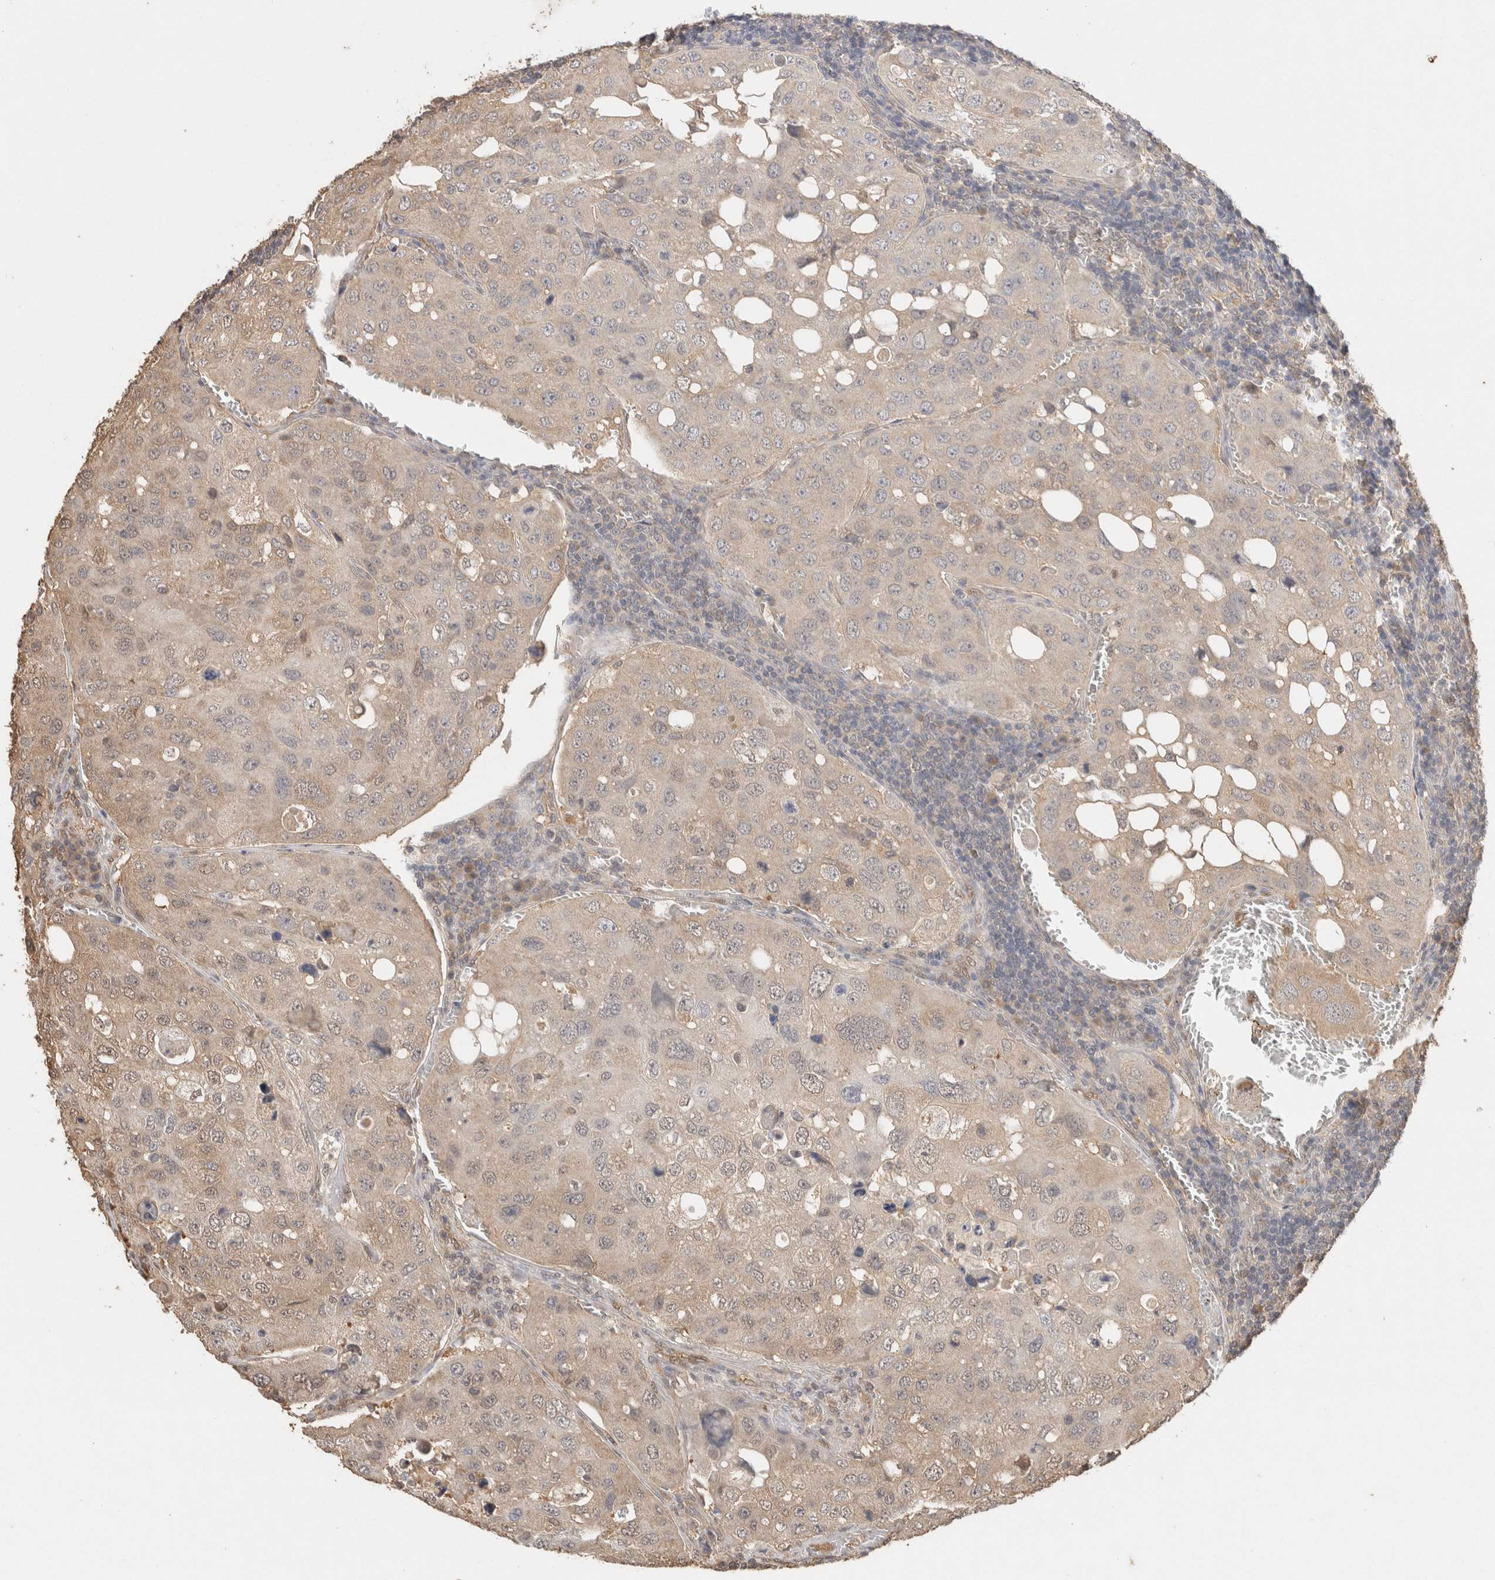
{"staining": {"intensity": "weak", "quantity": "25%-75%", "location": "cytoplasmic/membranous"}, "tissue": "urothelial cancer", "cell_type": "Tumor cells", "image_type": "cancer", "snomed": [{"axis": "morphology", "description": "Urothelial carcinoma, High grade"}, {"axis": "topography", "description": "Lymph node"}, {"axis": "topography", "description": "Urinary bladder"}], "caption": "A brown stain shows weak cytoplasmic/membranous positivity of a protein in human urothelial cancer tumor cells. The protein is shown in brown color, while the nuclei are stained blue.", "gene": "YWHAH", "patient": {"sex": "male", "age": 51}}